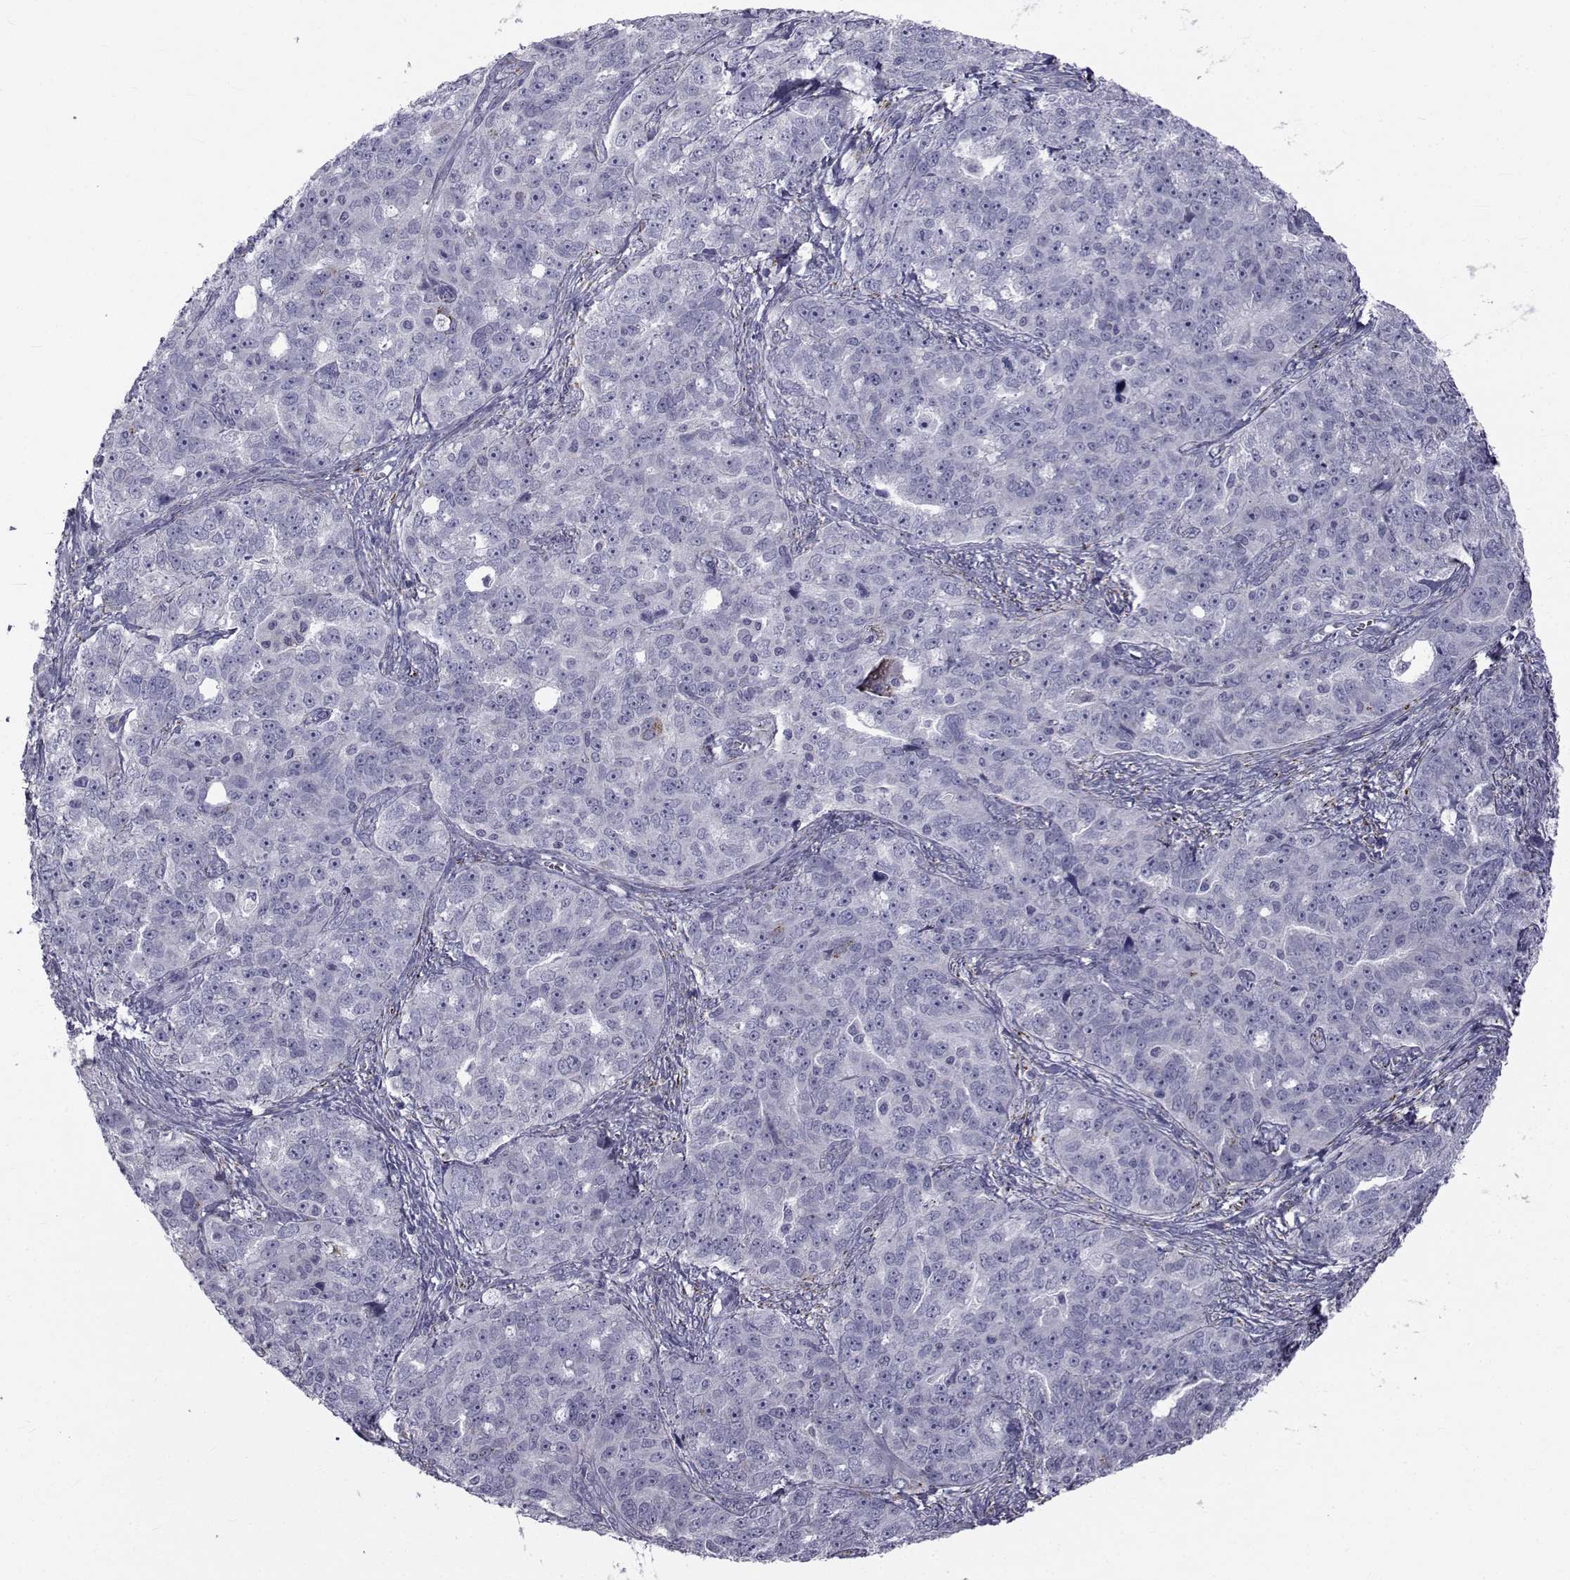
{"staining": {"intensity": "negative", "quantity": "none", "location": "none"}, "tissue": "ovarian cancer", "cell_type": "Tumor cells", "image_type": "cancer", "snomed": [{"axis": "morphology", "description": "Cystadenocarcinoma, serous, NOS"}, {"axis": "topography", "description": "Ovary"}], "caption": "DAB (3,3'-diaminobenzidine) immunohistochemical staining of human ovarian cancer (serous cystadenocarcinoma) reveals no significant expression in tumor cells.", "gene": "FDXR", "patient": {"sex": "female", "age": 51}}